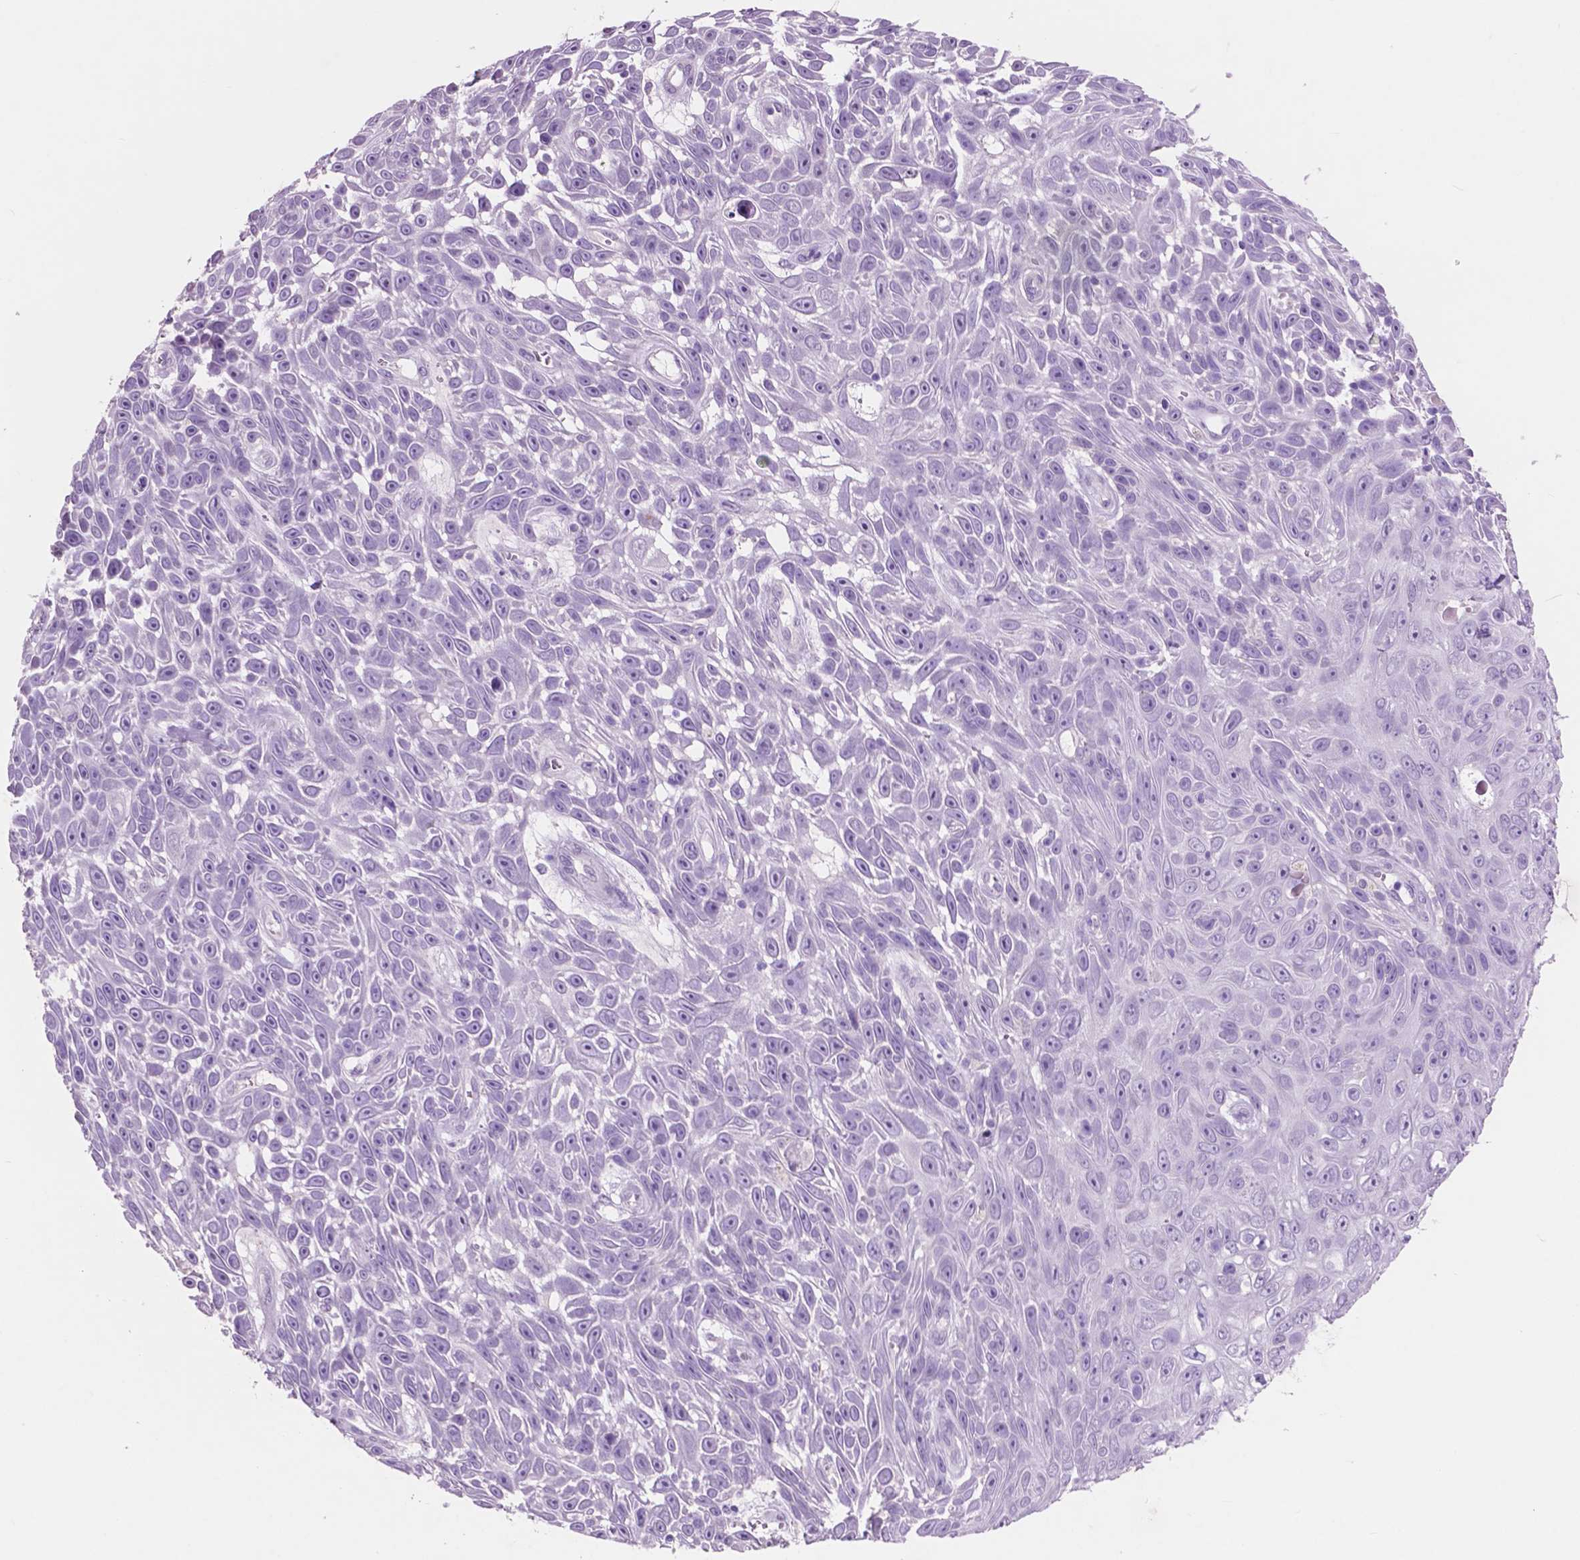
{"staining": {"intensity": "negative", "quantity": "none", "location": "none"}, "tissue": "skin cancer", "cell_type": "Tumor cells", "image_type": "cancer", "snomed": [{"axis": "morphology", "description": "Squamous cell carcinoma, NOS"}, {"axis": "topography", "description": "Skin"}], "caption": "High magnification brightfield microscopy of skin cancer stained with DAB (3,3'-diaminobenzidine) (brown) and counterstained with hematoxylin (blue): tumor cells show no significant positivity. (DAB (3,3'-diaminobenzidine) immunohistochemistry (IHC) visualized using brightfield microscopy, high magnification).", "gene": "IDO1", "patient": {"sex": "male", "age": 82}}